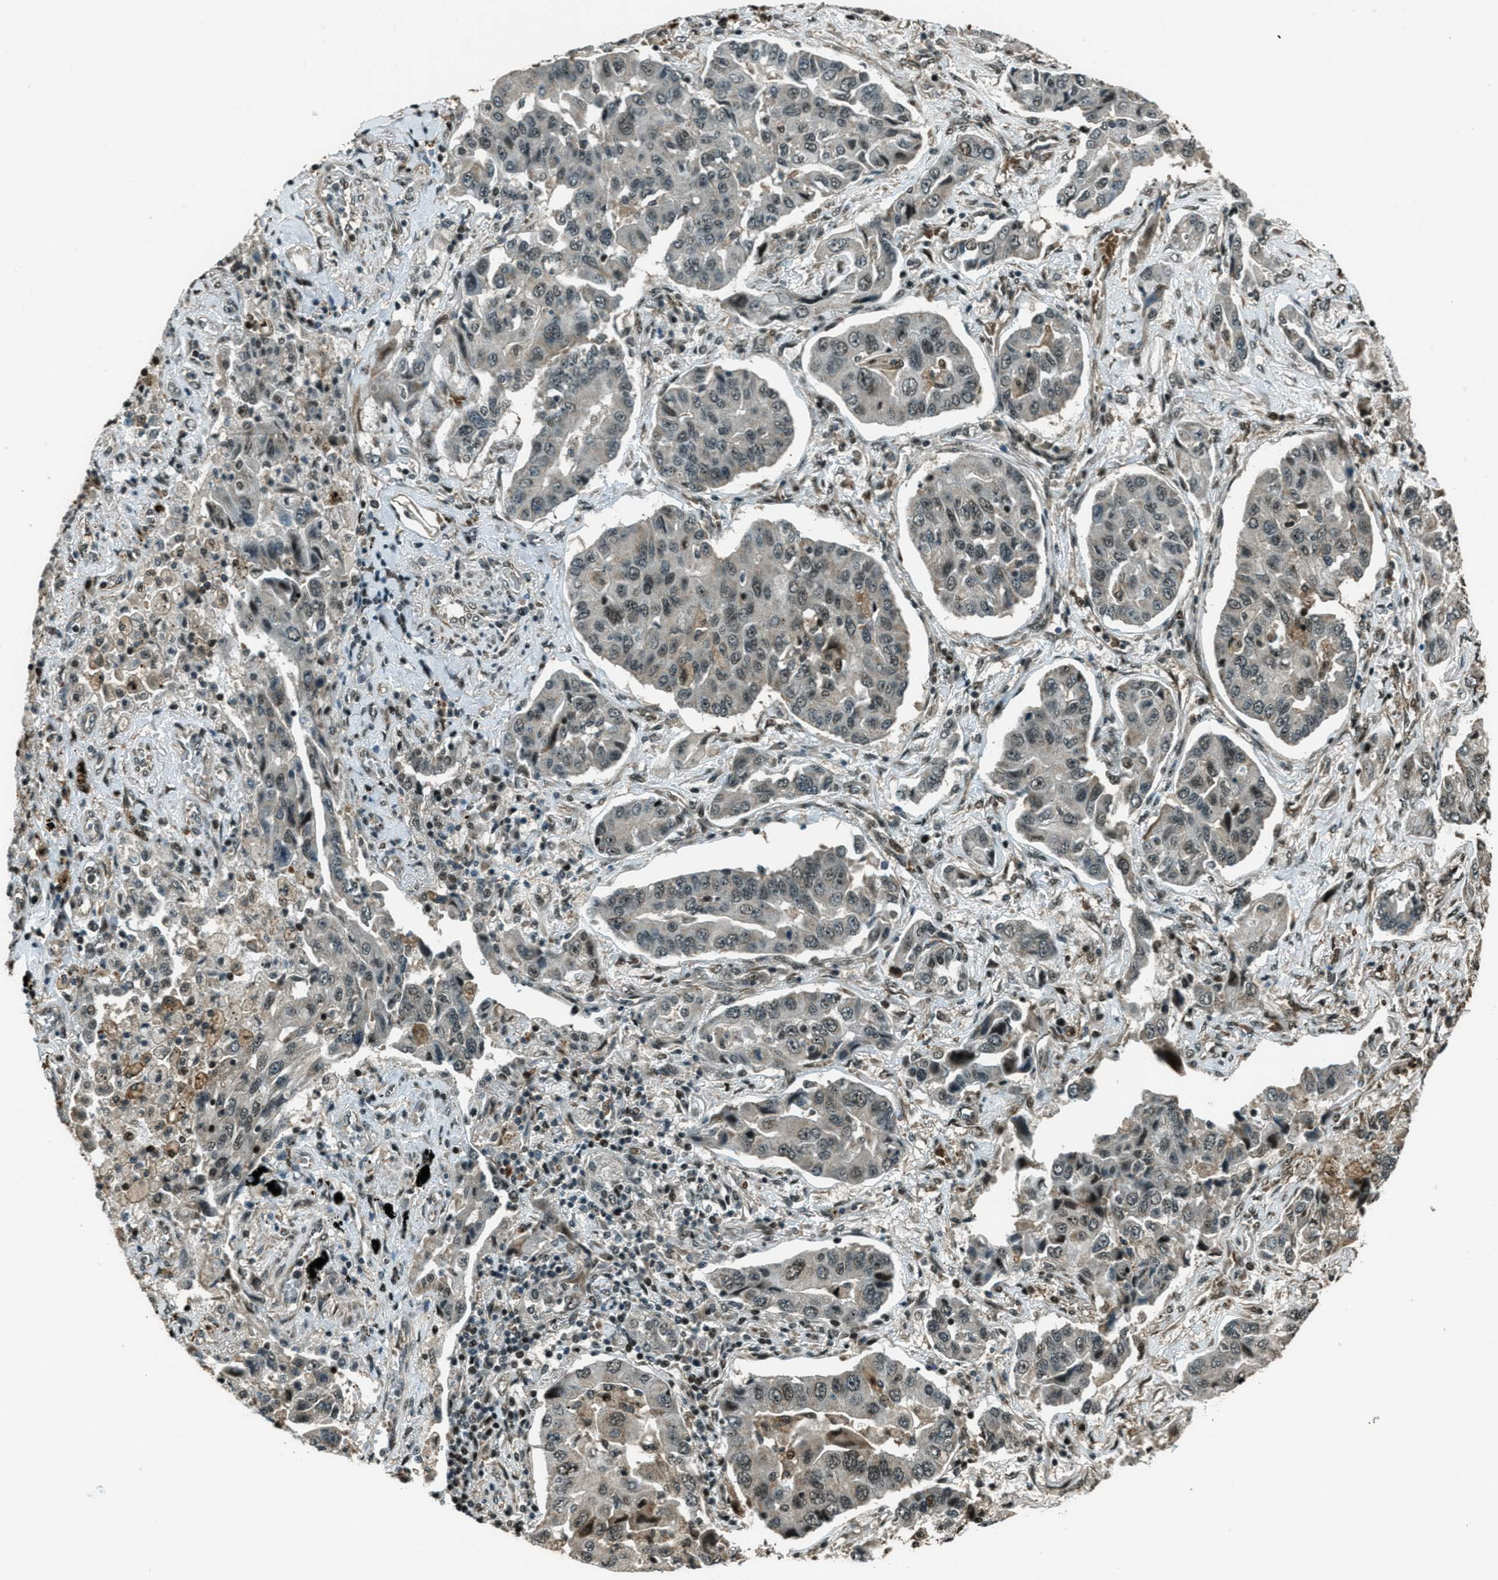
{"staining": {"intensity": "weak", "quantity": "<25%", "location": "nuclear"}, "tissue": "lung cancer", "cell_type": "Tumor cells", "image_type": "cancer", "snomed": [{"axis": "morphology", "description": "Adenocarcinoma, NOS"}, {"axis": "topography", "description": "Lung"}], "caption": "IHC of adenocarcinoma (lung) reveals no positivity in tumor cells.", "gene": "TARDBP", "patient": {"sex": "female", "age": 65}}